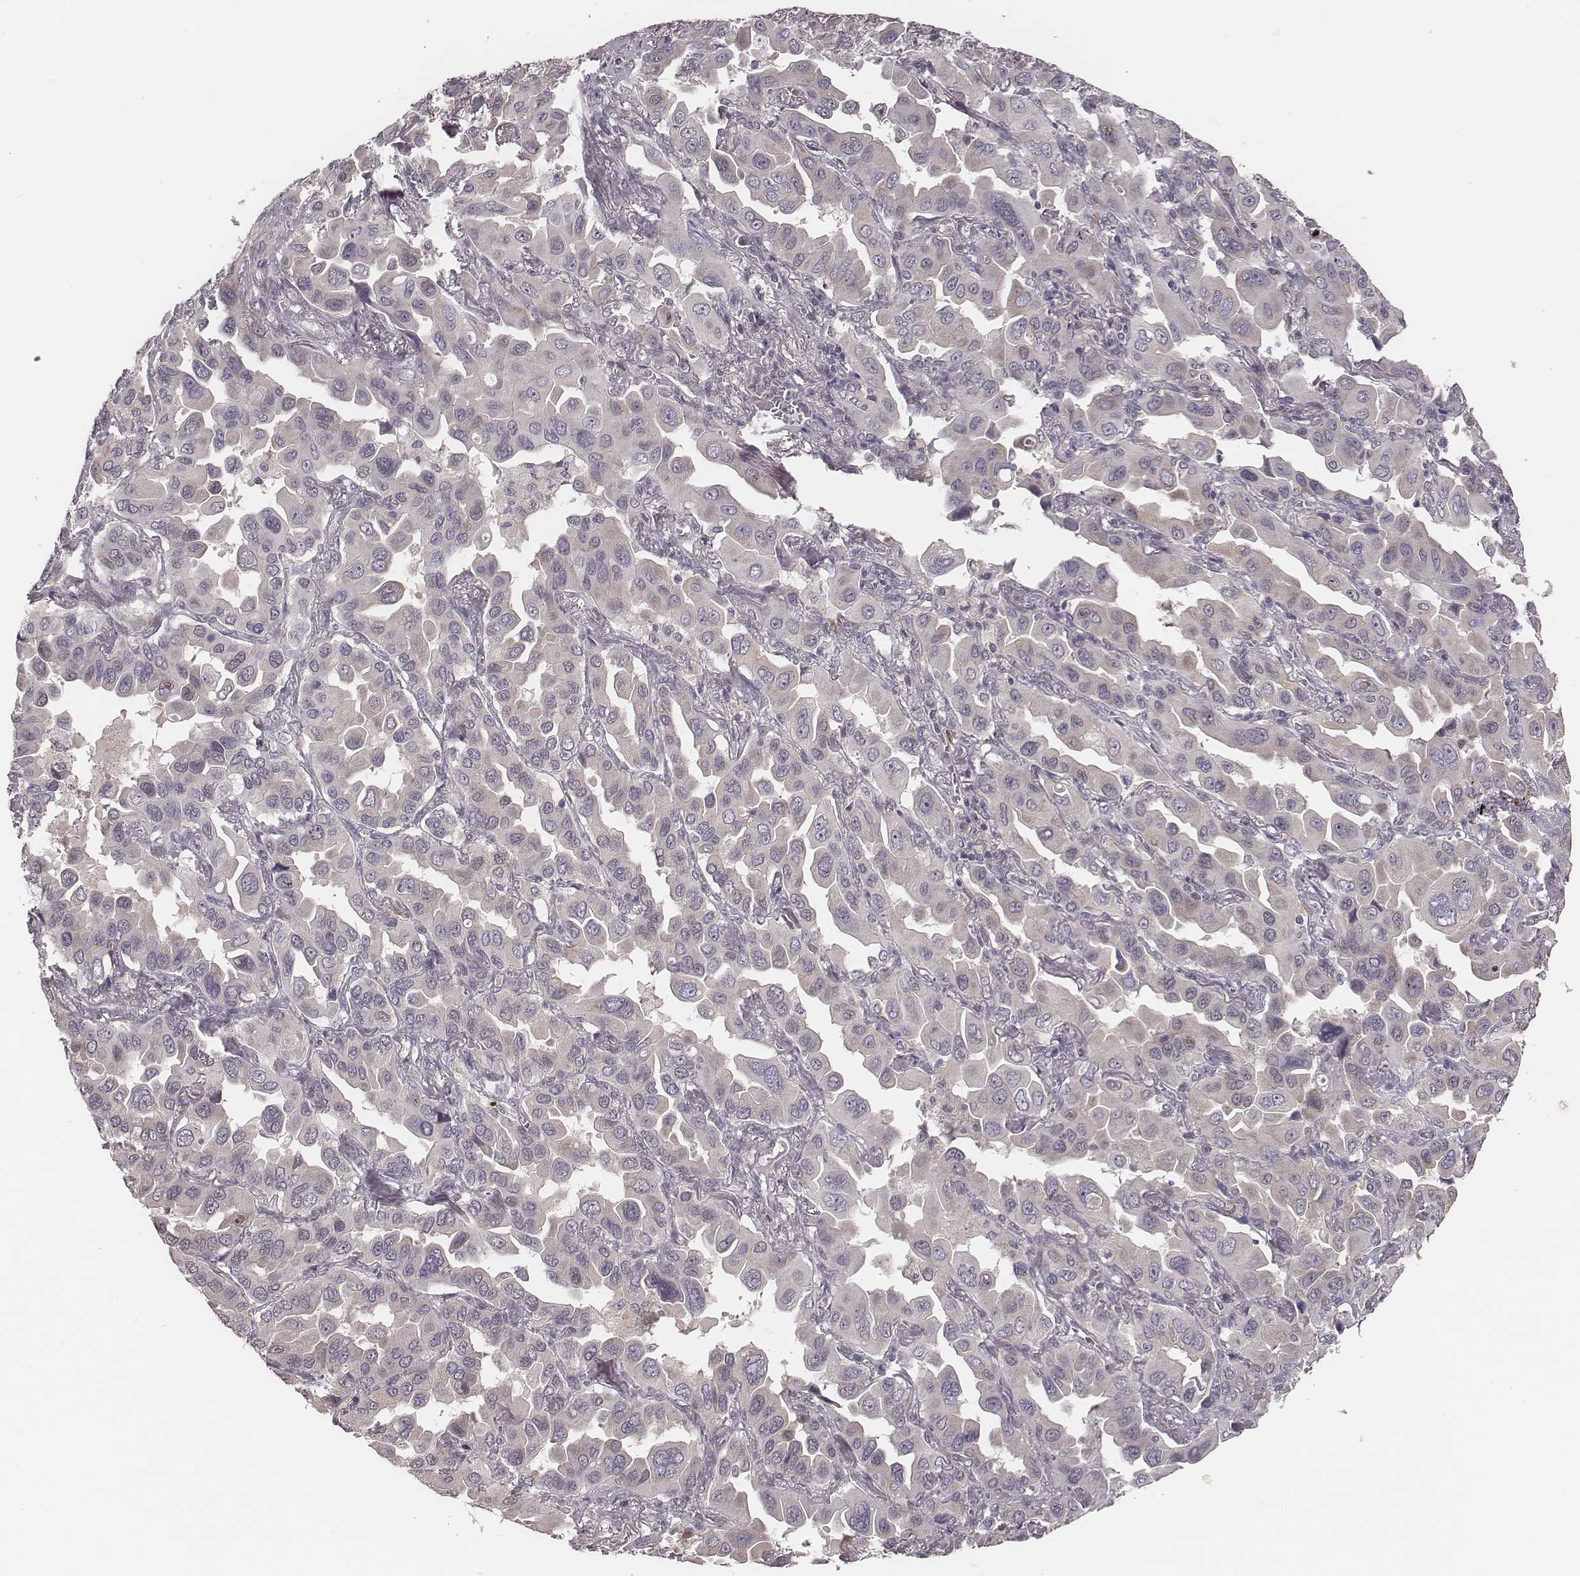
{"staining": {"intensity": "negative", "quantity": "none", "location": "none"}, "tissue": "lung cancer", "cell_type": "Tumor cells", "image_type": "cancer", "snomed": [{"axis": "morphology", "description": "Adenocarcinoma, NOS"}, {"axis": "topography", "description": "Lung"}], "caption": "This histopathology image is of lung cancer (adenocarcinoma) stained with immunohistochemistry to label a protein in brown with the nuclei are counter-stained blue. There is no positivity in tumor cells.", "gene": "P2RX5", "patient": {"sex": "male", "age": 64}}